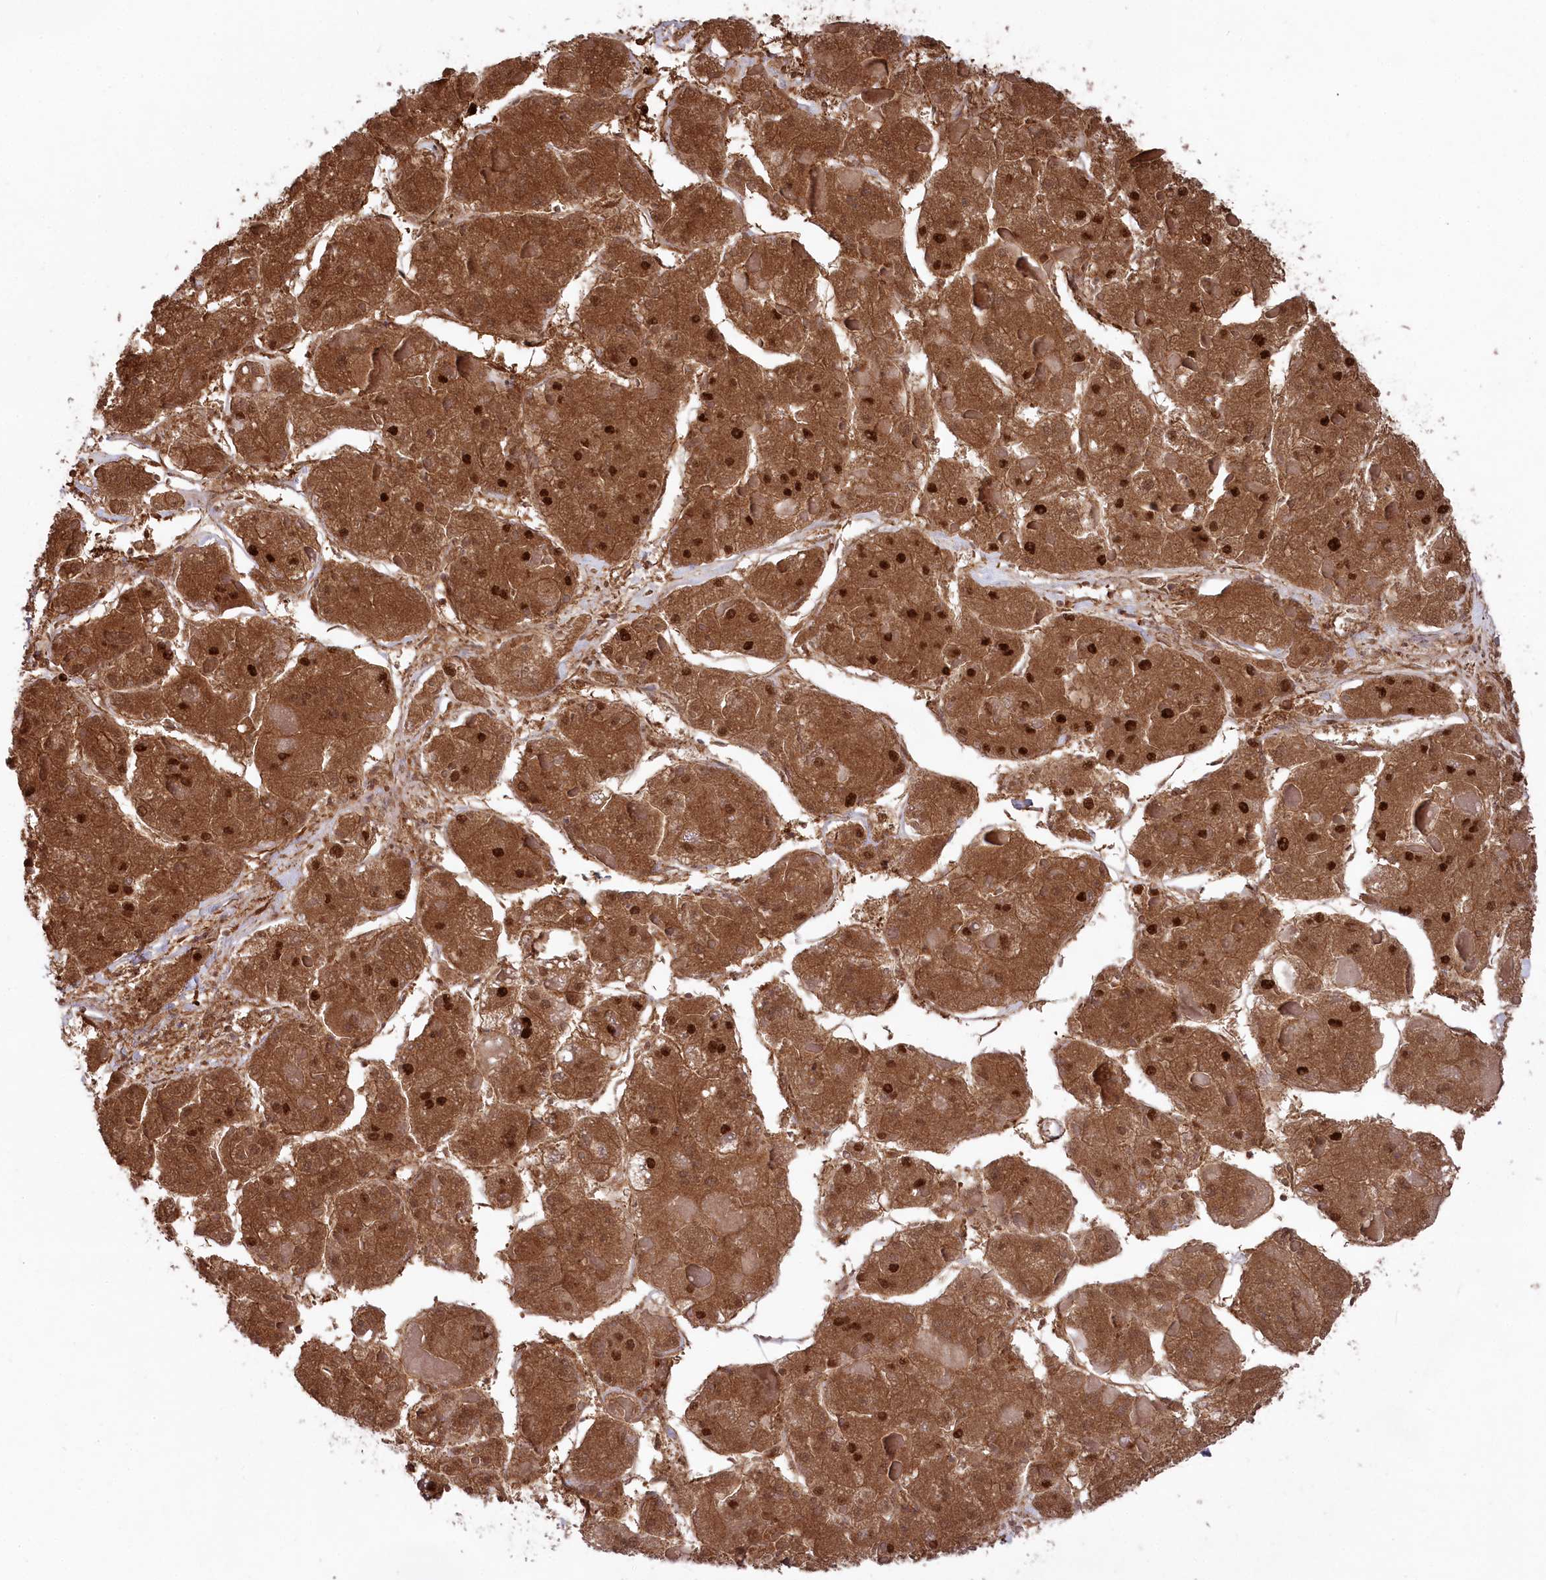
{"staining": {"intensity": "strong", "quantity": ">75%", "location": "cytoplasmic/membranous,nuclear"}, "tissue": "liver cancer", "cell_type": "Tumor cells", "image_type": "cancer", "snomed": [{"axis": "morphology", "description": "Carcinoma, Hepatocellular, NOS"}, {"axis": "topography", "description": "Liver"}], "caption": "Human liver cancer (hepatocellular carcinoma) stained for a protein (brown) displays strong cytoplasmic/membranous and nuclear positive expression in about >75% of tumor cells.", "gene": "PSMA1", "patient": {"sex": "female", "age": 73}}